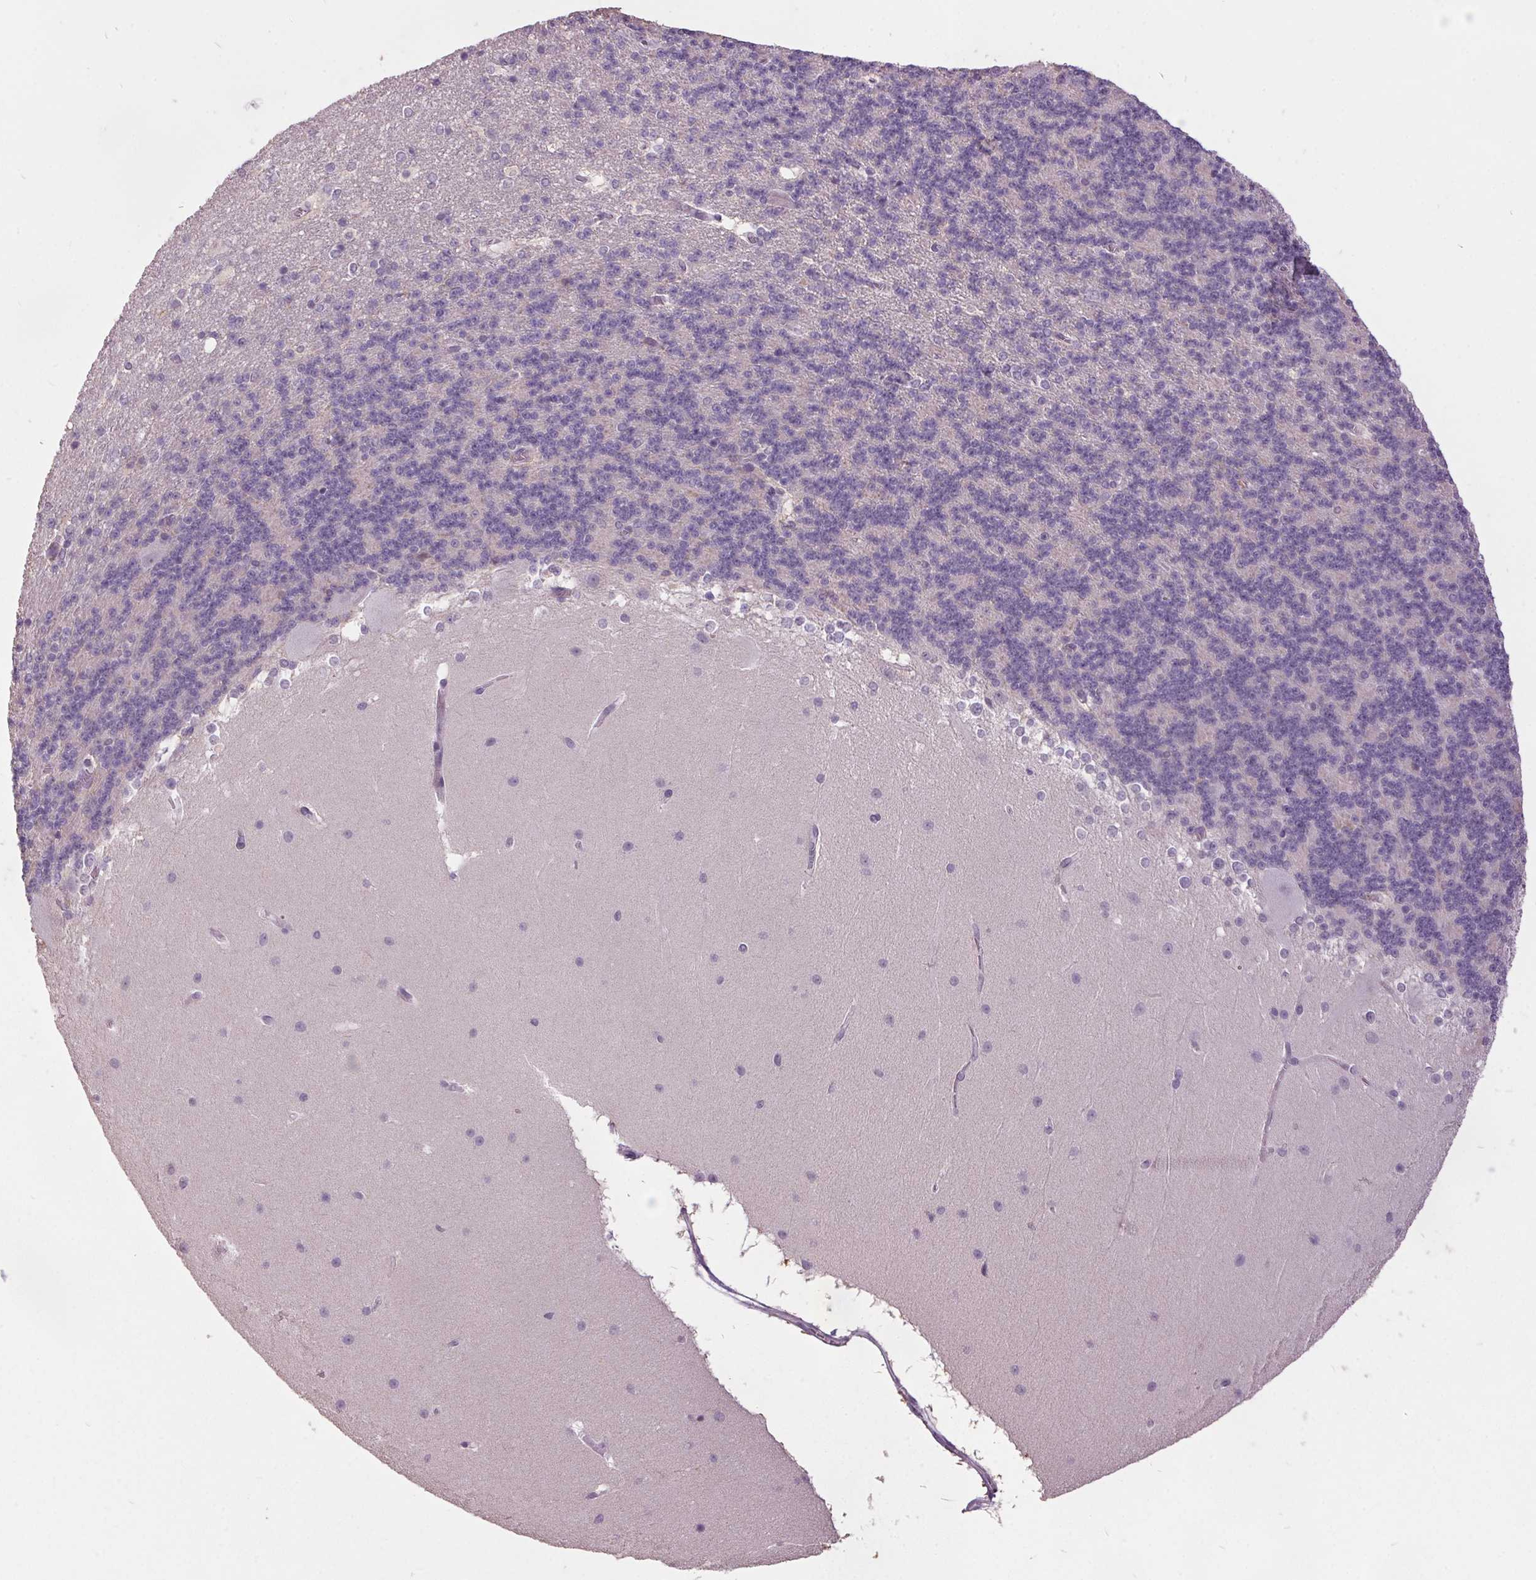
{"staining": {"intensity": "negative", "quantity": "none", "location": "none"}, "tissue": "cerebellum", "cell_type": "Cells in granular layer", "image_type": "normal", "snomed": [{"axis": "morphology", "description": "Normal tissue, NOS"}, {"axis": "topography", "description": "Cerebellum"}], "caption": "The photomicrograph reveals no significant expression in cells in granular layer of cerebellum. (DAB (3,3'-diaminobenzidine) IHC with hematoxylin counter stain).", "gene": "C2orf16", "patient": {"sex": "female", "age": 19}}